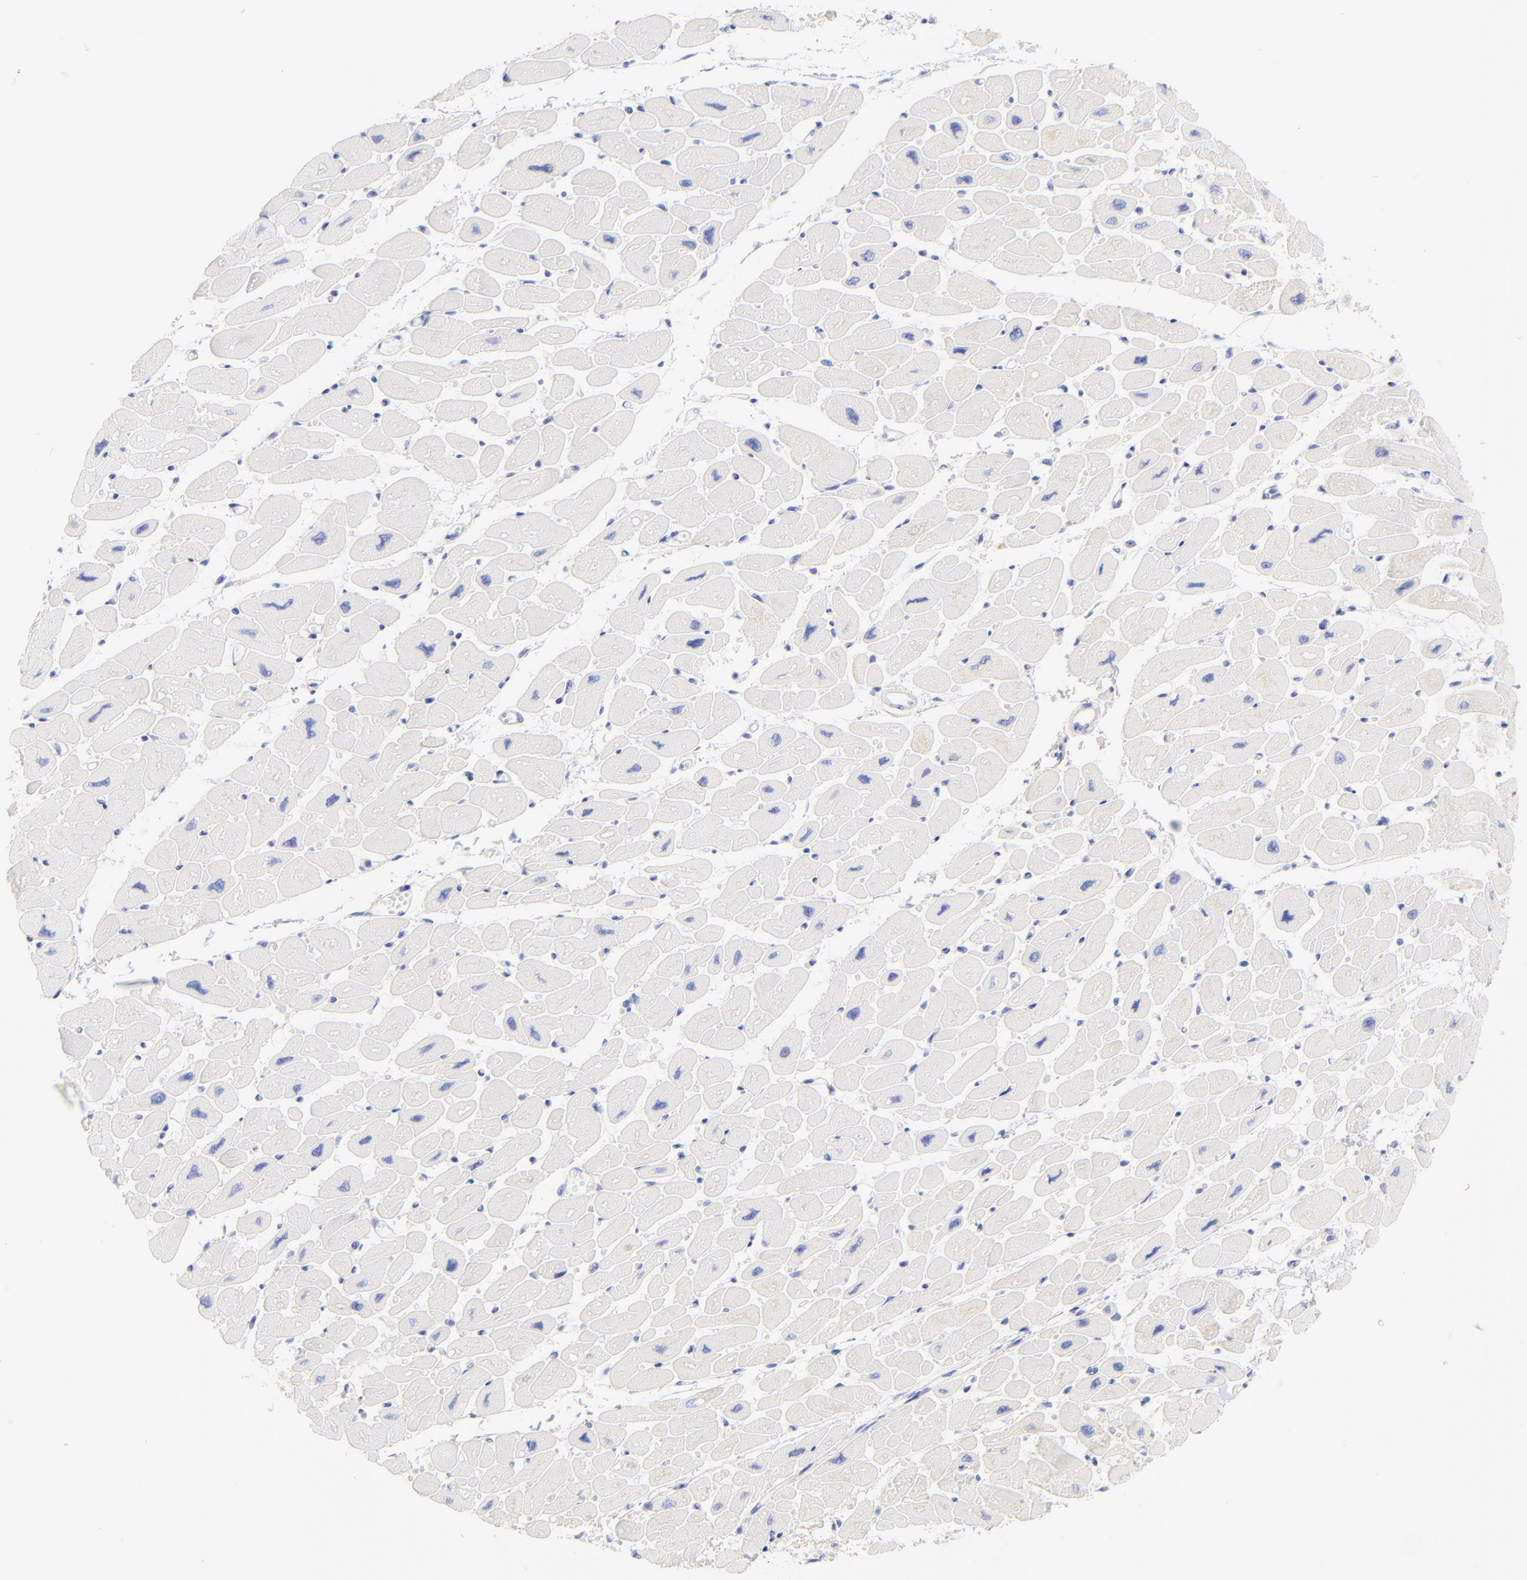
{"staining": {"intensity": "negative", "quantity": "none", "location": "none"}, "tissue": "heart muscle", "cell_type": "Cardiomyocytes", "image_type": "normal", "snomed": [{"axis": "morphology", "description": "Normal tissue, NOS"}, {"axis": "topography", "description": "Heart"}], "caption": "Immunohistochemical staining of benign human heart muscle displays no significant positivity in cardiomyocytes.", "gene": "C1QTNF6", "patient": {"sex": "female", "age": 54}}